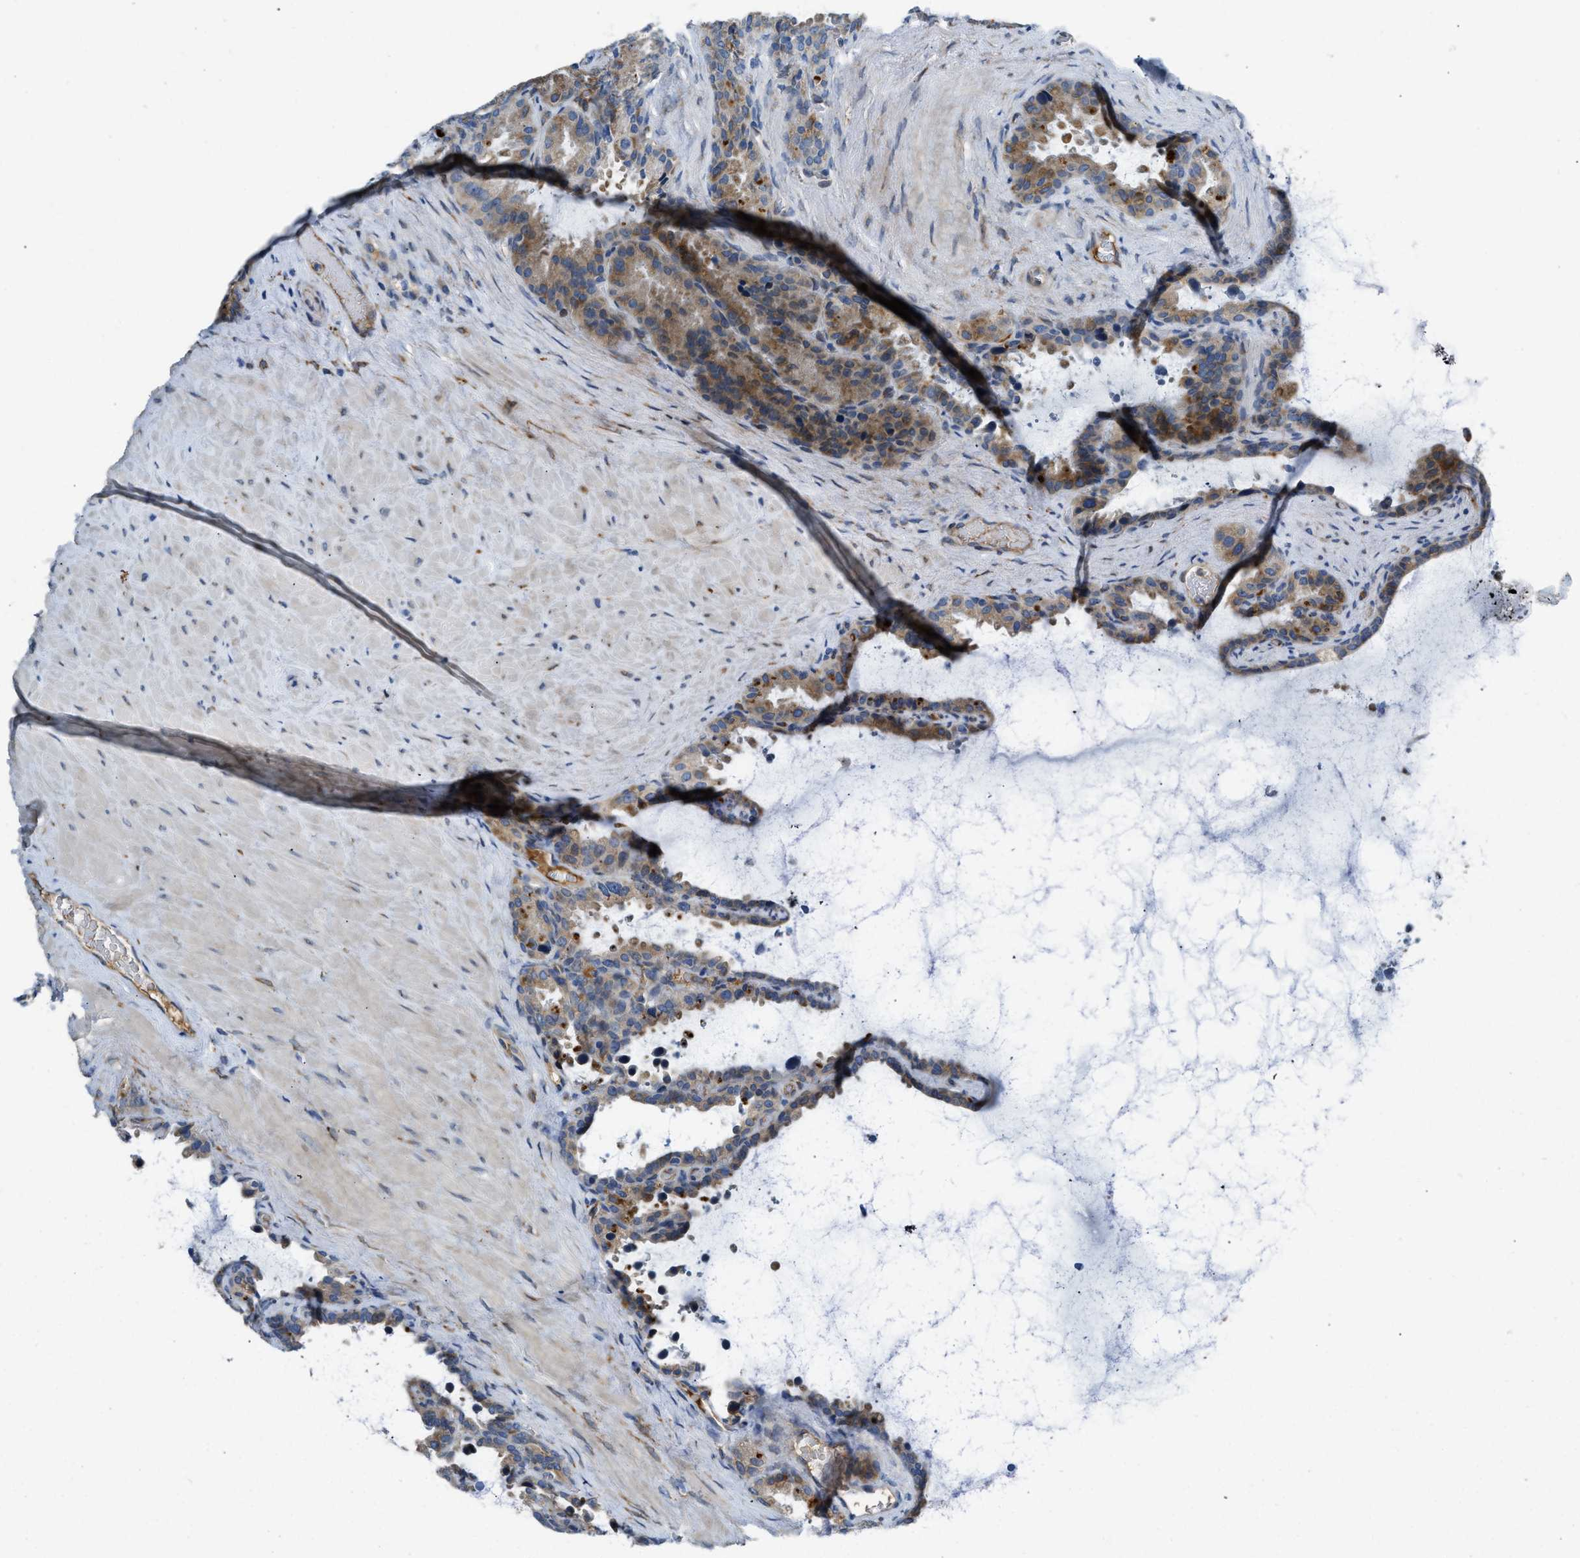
{"staining": {"intensity": "moderate", "quantity": ">75%", "location": "cytoplasmic/membranous"}, "tissue": "seminal vesicle", "cell_type": "Glandular cells", "image_type": "normal", "snomed": [{"axis": "morphology", "description": "Normal tissue, NOS"}, {"axis": "topography", "description": "Seminal veicle"}], "caption": "A high-resolution micrograph shows immunohistochemistry staining of benign seminal vesicle, which shows moderate cytoplasmic/membranous expression in approximately >75% of glandular cells. The staining is performed using DAB brown chromogen to label protein expression. The nuclei are counter-stained blue using hematoxylin.", "gene": "GGCX", "patient": {"sex": "male", "age": 46}}